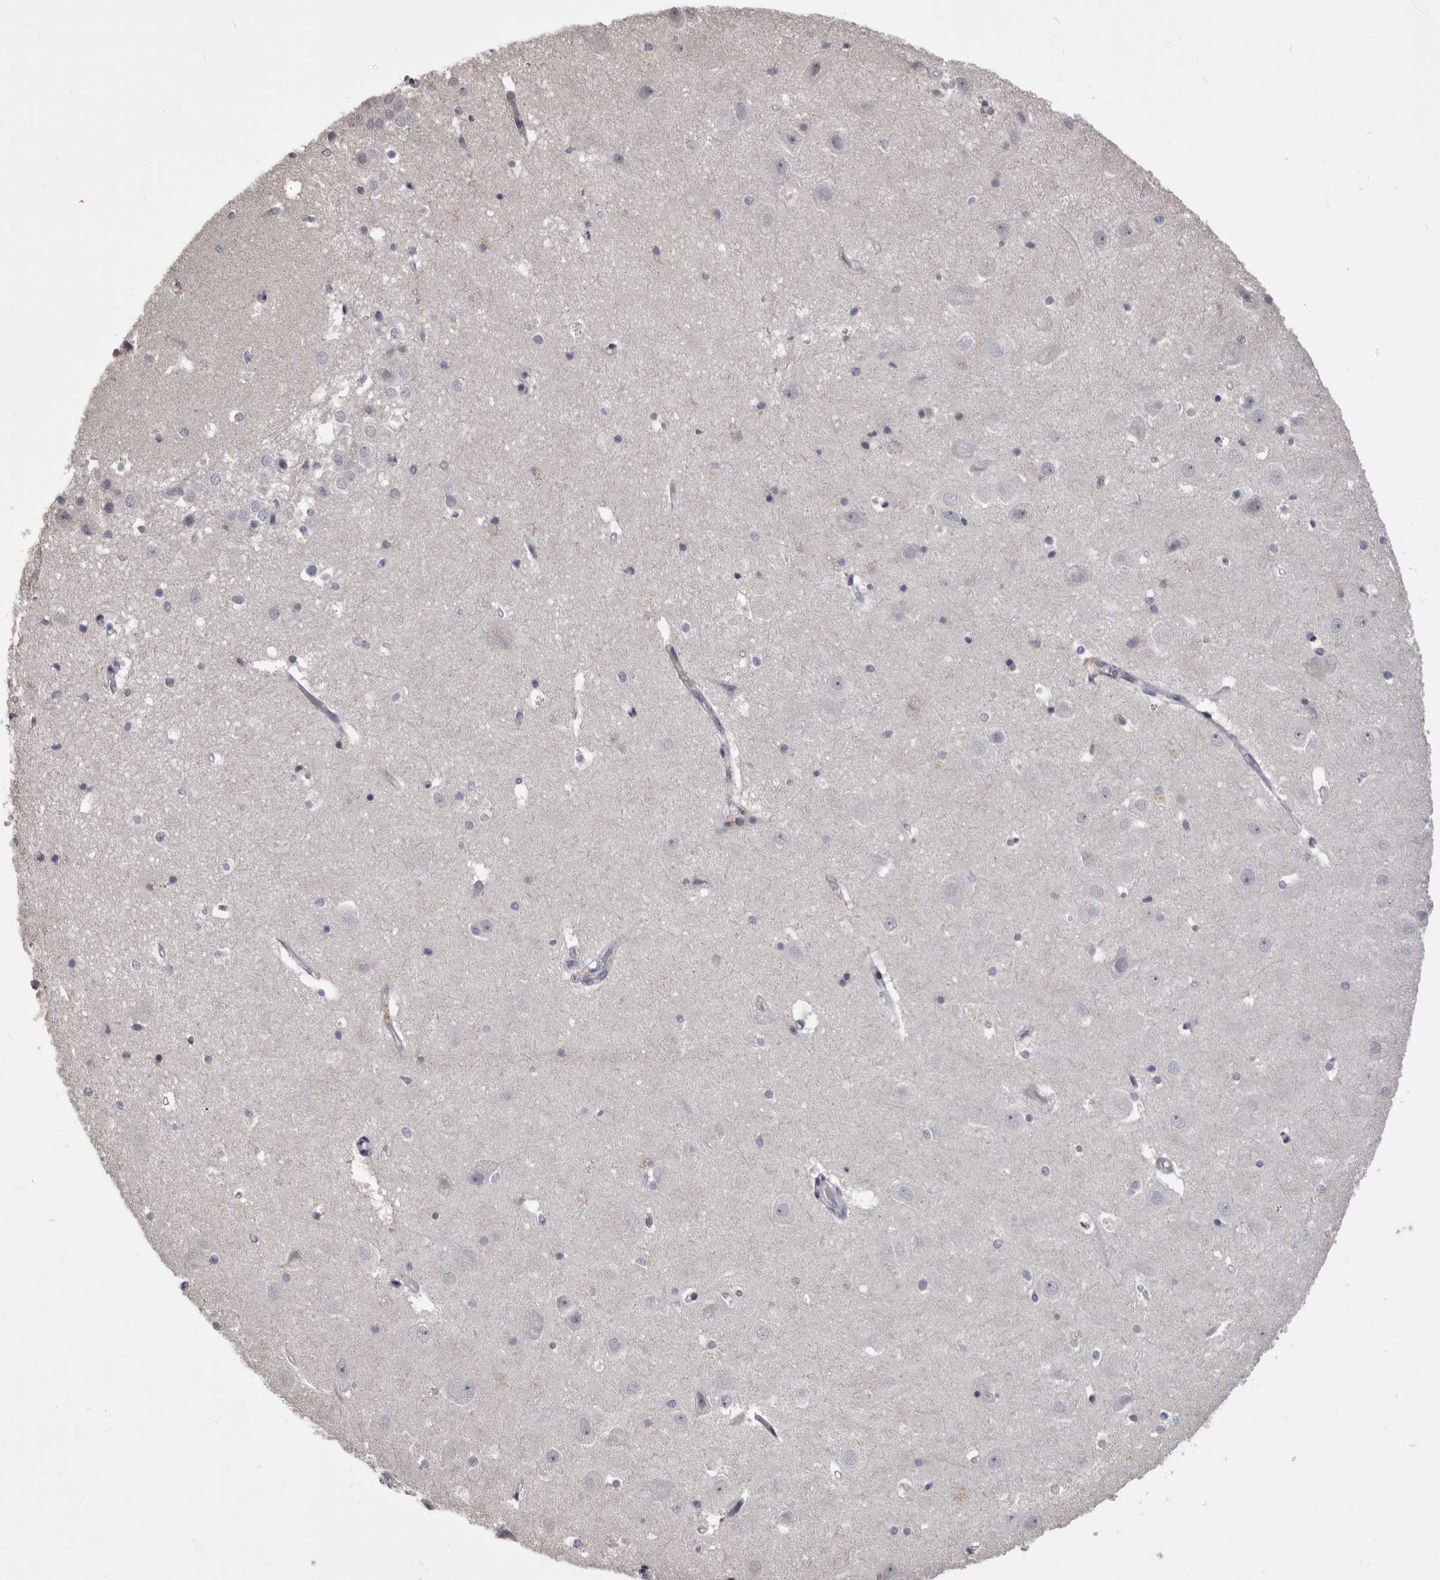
{"staining": {"intensity": "negative", "quantity": "none", "location": "none"}, "tissue": "hippocampus", "cell_type": "Glial cells", "image_type": "normal", "snomed": [{"axis": "morphology", "description": "Normal tissue, NOS"}, {"axis": "topography", "description": "Hippocampus"}], "caption": "Immunohistochemical staining of unremarkable hippocampus exhibits no significant expression in glial cells. Nuclei are stained in blue.", "gene": "LPAR6", "patient": {"sex": "female", "age": 52}}